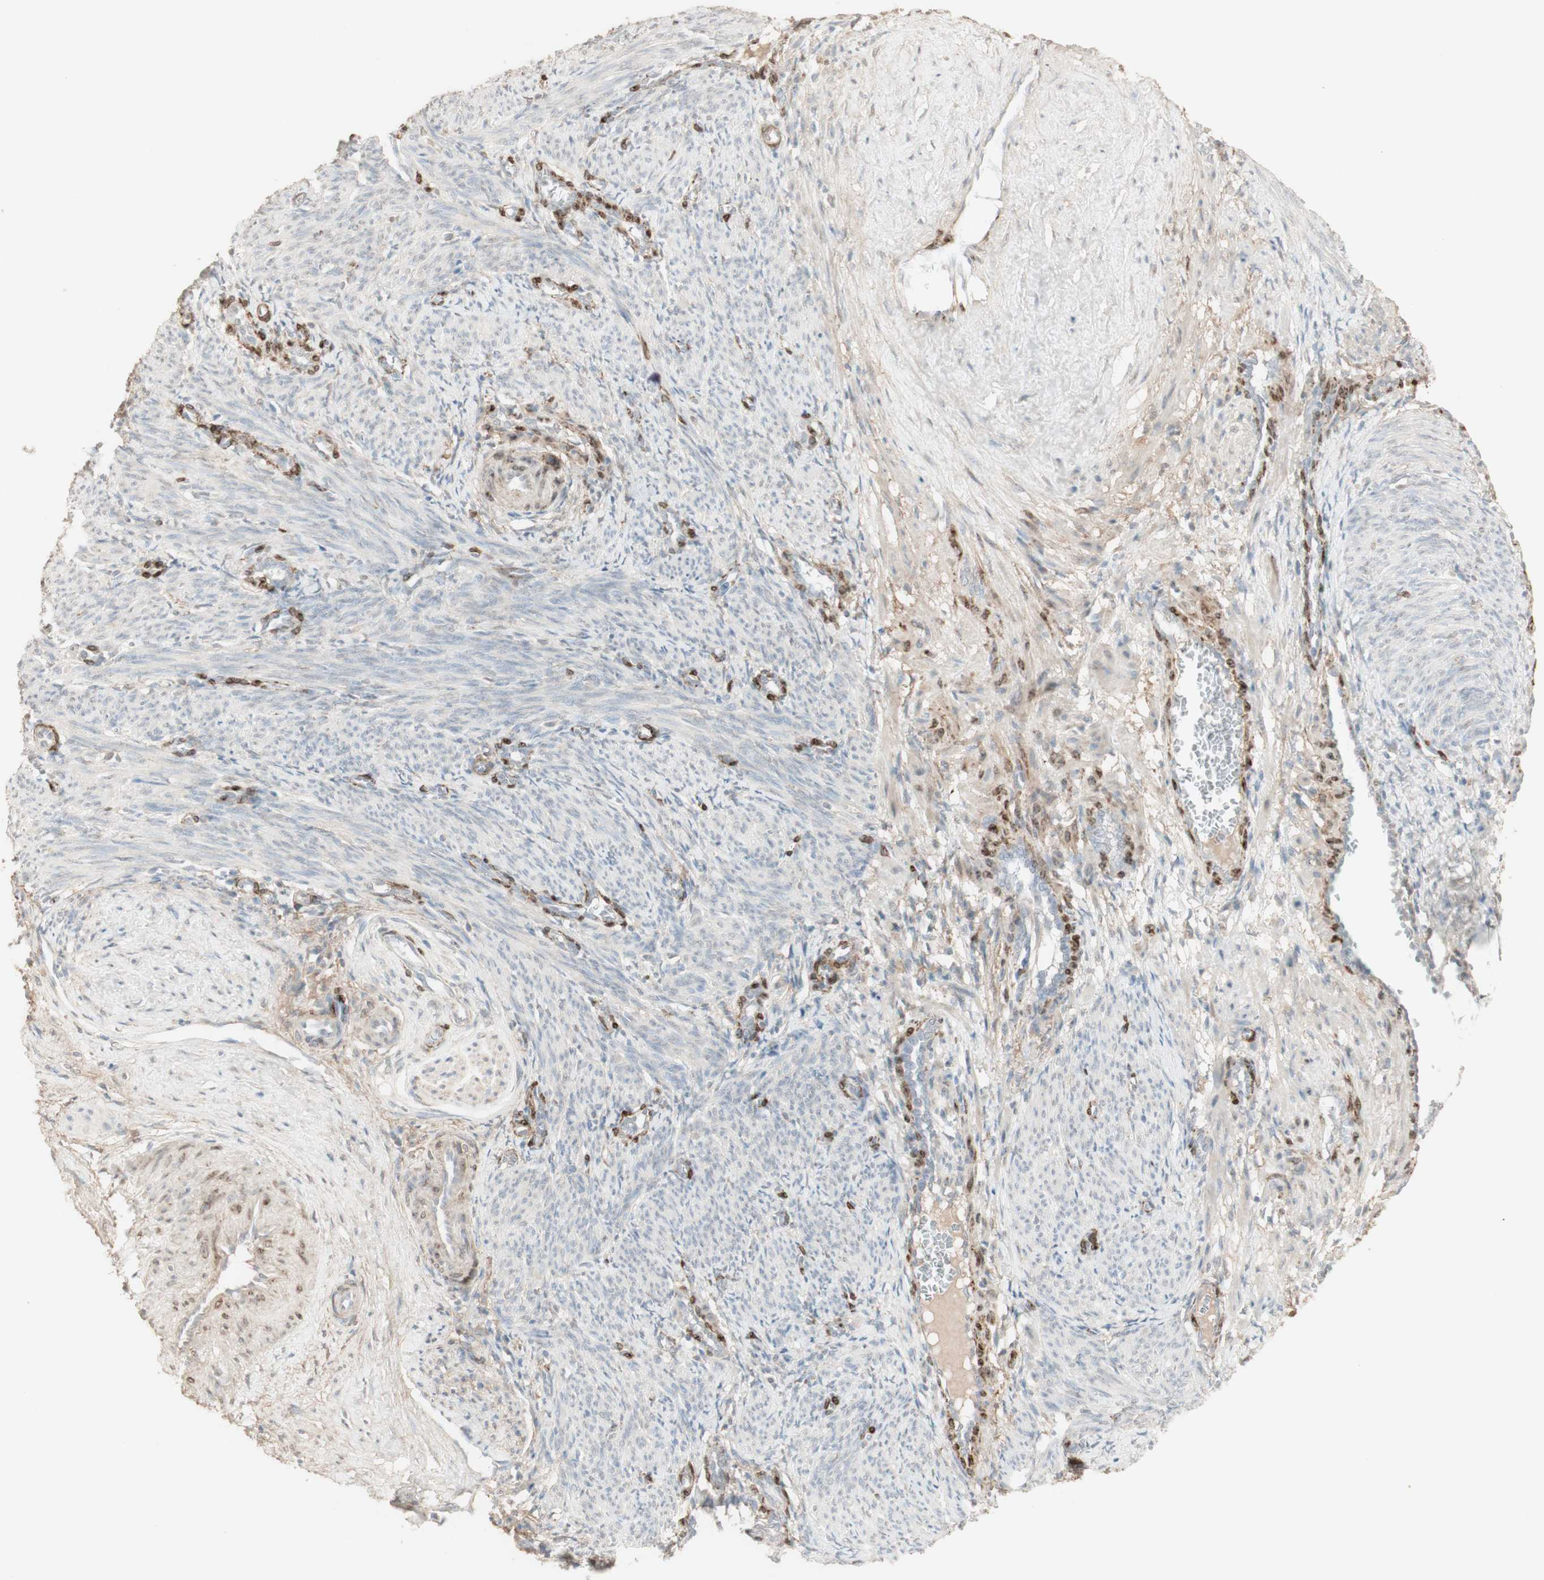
{"staining": {"intensity": "negative", "quantity": "none", "location": "none"}, "tissue": "smooth muscle", "cell_type": "Smooth muscle cells", "image_type": "normal", "snomed": [{"axis": "morphology", "description": "Normal tissue, NOS"}, {"axis": "topography", "description": "Endometrium"}], "caption": "This is an immunohistochemistry micrograph of normal smooth muscle. There is no staining in smooth muscle cells.", "gene": "MUC3A", "patient": {"sex": "female", "age": 33}}